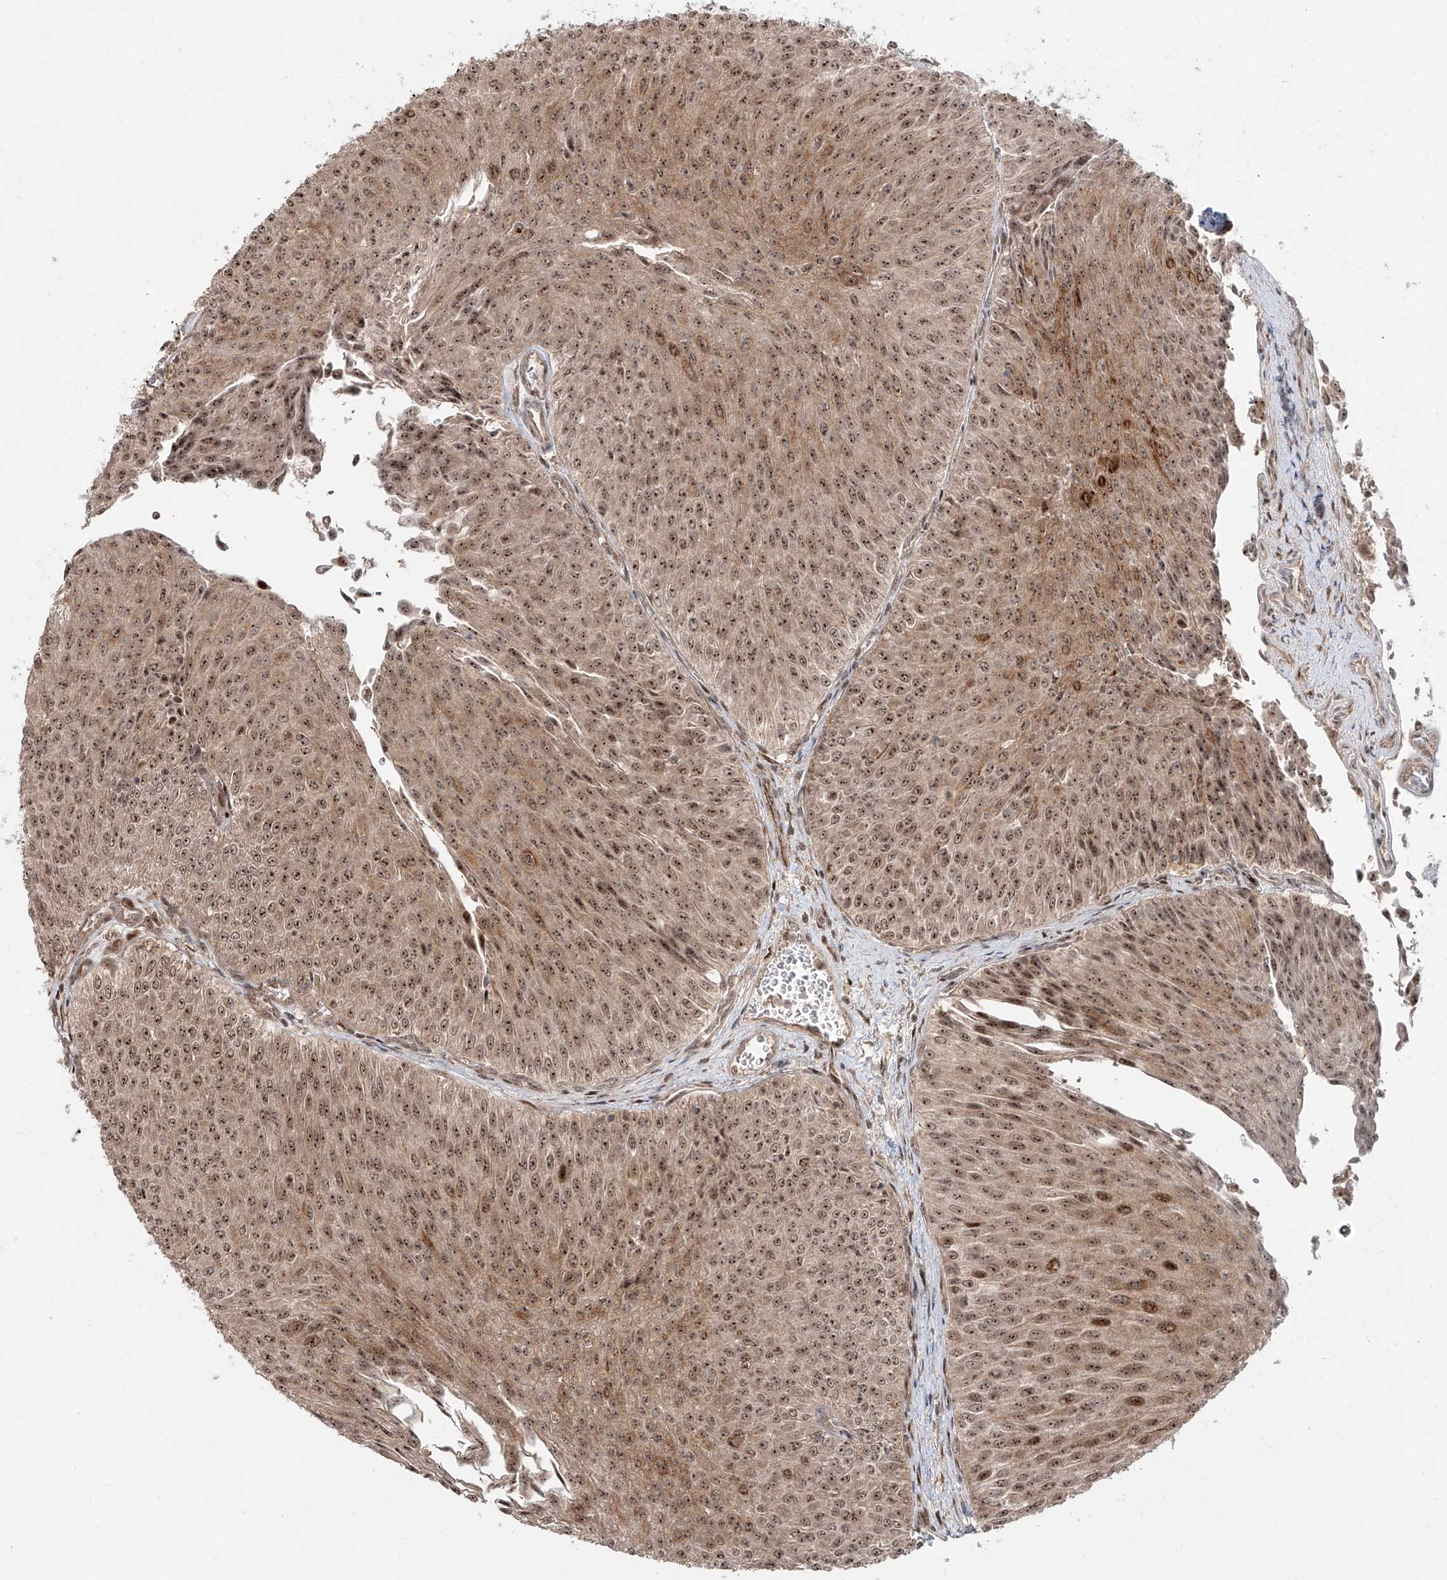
{"staining": {"intensity": "moderate", "quantity": ">75%", "location": "cytoplasmic/membranous,nuclear"}, "tissue": "urothelial cancer", "cell_type": "Tumor cells", "image_type": "cancer", "snomed": [{"axis": "morphology", "description": "Urothelial carcinoma, Low grade"}, {"axis": "topography", "description": "Urinary bladder"}], "caption": "Urothelial cancer was stained to show a protein in brown. There is medium levels of moderate cytoplasmic/membranous and nuclear staining in approximately >75% of tumor cells.", "gene": "ZNF710", "patient": {"sex": "male", "age": 78}}